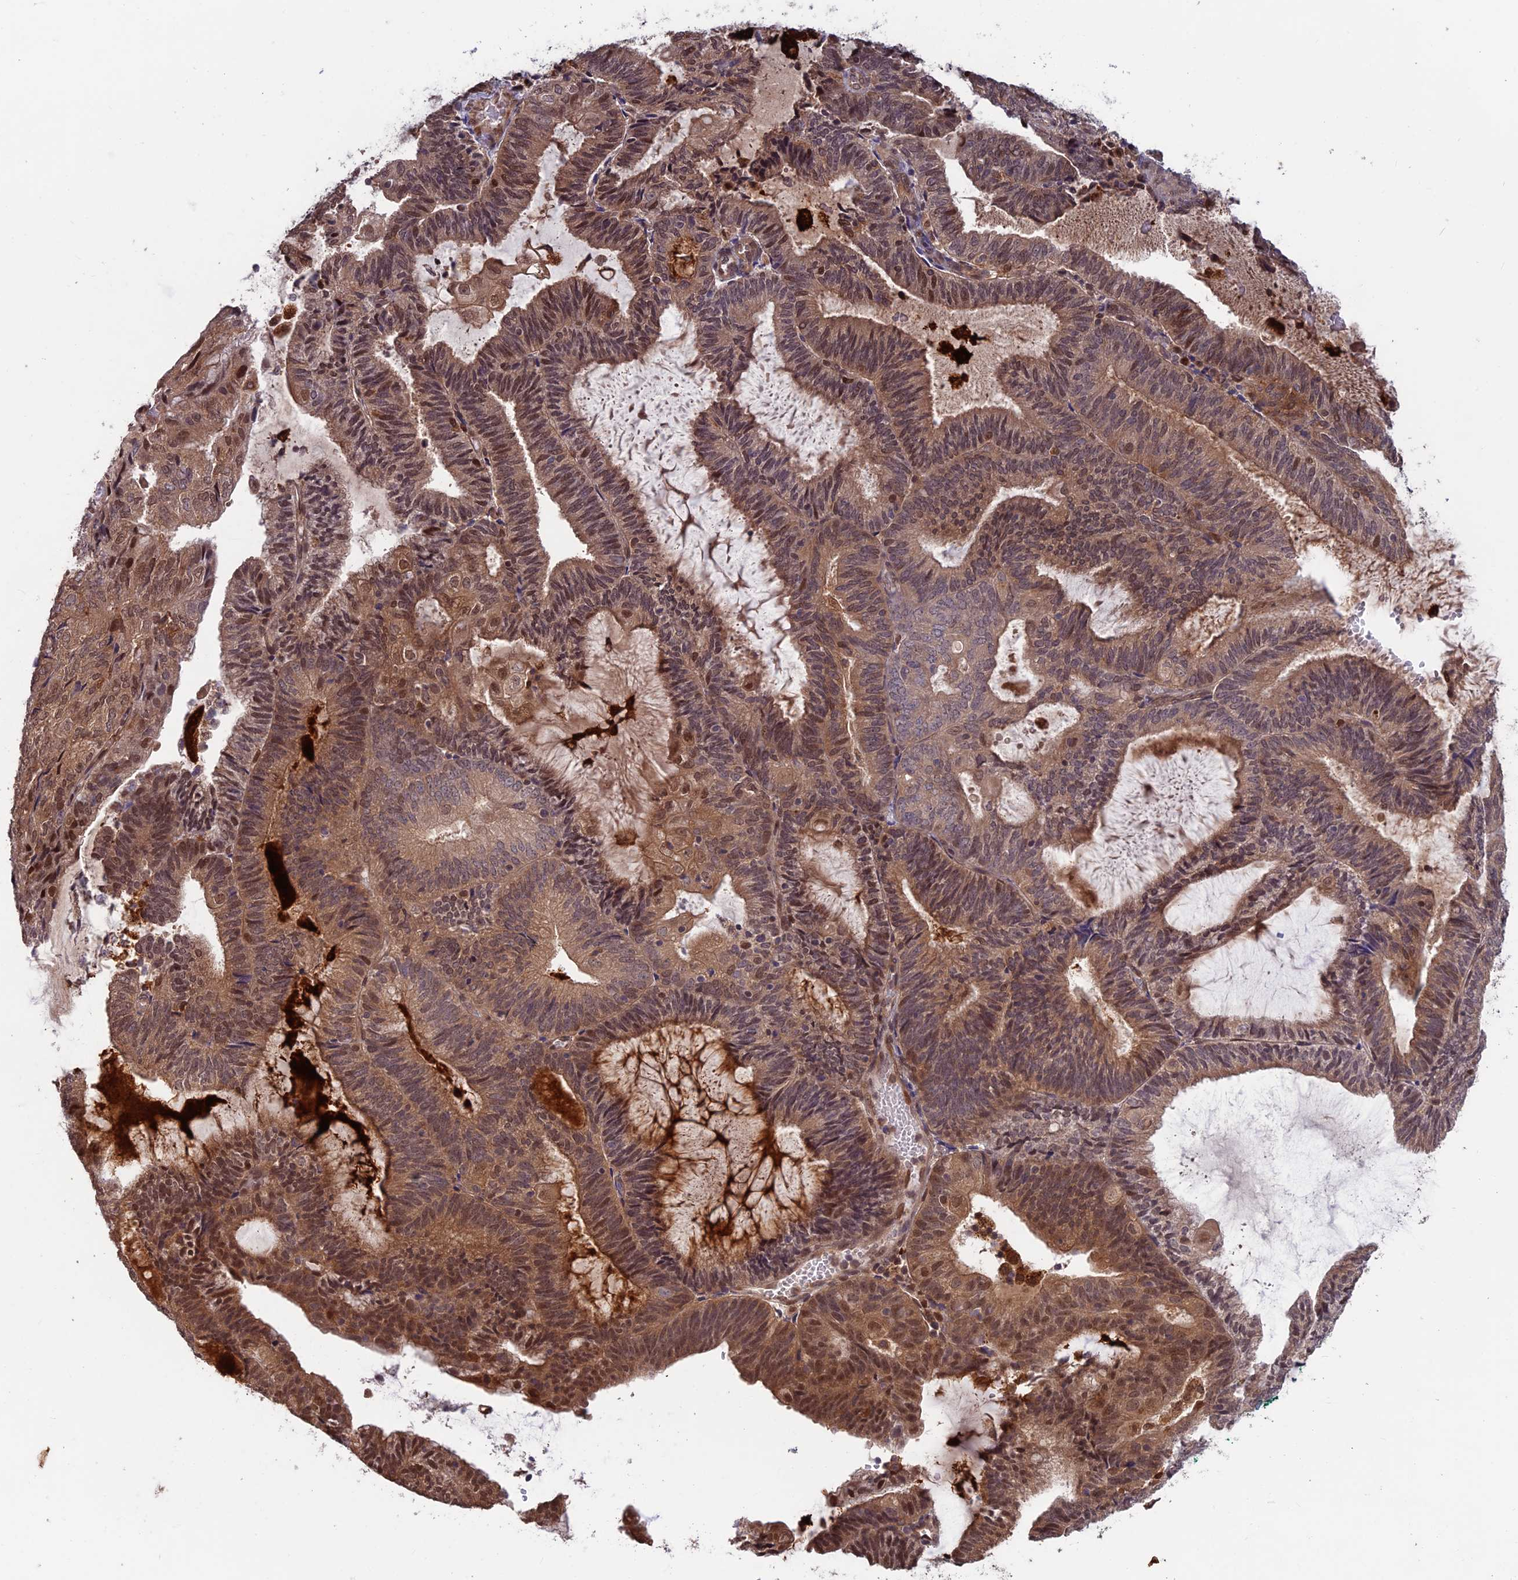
{"staining": {"intensity": "moderate", "quantity": ">75%", "location": "cytoplasmic/membranous,nuclear"}, "tissue": "endometrial cancer", "cell_type": "Tumor cells", "image_type": "cancer", "snomed": [{"axis": "morphology", "description": "Adenocarcinoma, NOS"}, {"axis": "topography", "description": "Endometrium"}], "caption": "Endometrial cancer (adenocarcinoma) stained with DAB (3,3'-diaminobenzidine) immunohistochemistry demonstrates medium levels of moderate cytoplasmic/membranous and nuclear positivity in approximately >75% of tumor cells. The staining was performed using DAB to visualize the protein expression in brown, while the nuclei were stained in blue with hematoxylin (Magnification: 20x).", "gene": "MAST2", "patient": {"sex": "female", "age": 81}}